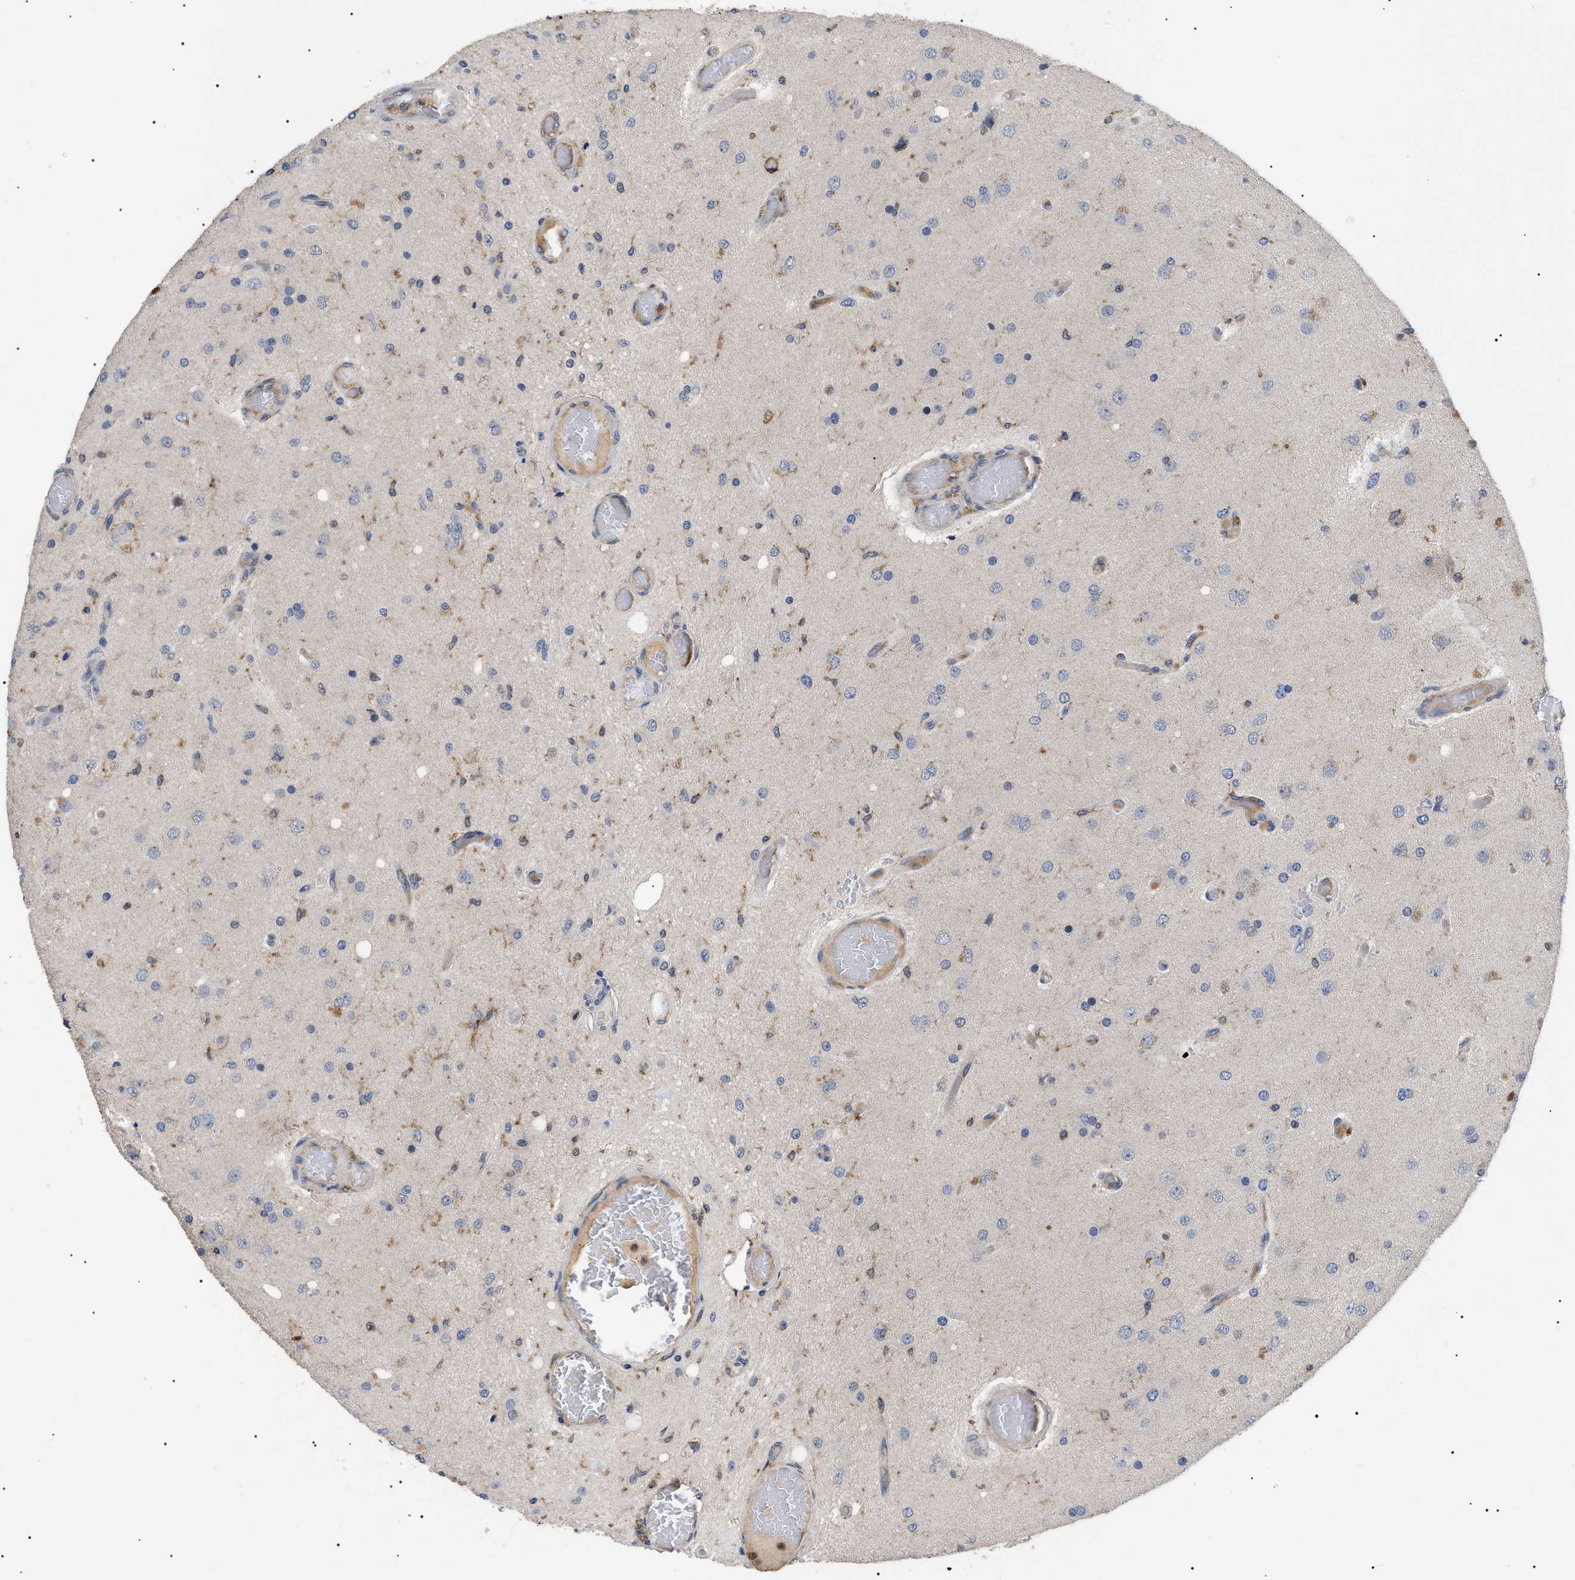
{"staining": {"intensity": "negative", "quantity": "none", "location": "none"}, "tissue": "glioma", "cell_type": "Tumor cells", "image_type": "cancer", "snomed": [{"axis": "morphology", "description": "Normal tissue, NOS"}, {"axis": "morphology", "description": "Glioma, malignant, High grade"}, {"axis": "topography", "description": "Cerebral cortex"}], "caption": "This is a histopathology image of immunohistochemistry (IHC) staining of malignant glioma (high-grade), which shows no expression in tumor cells.", "gene": "CD300A", "patient": {"sex": "male", "age": 77}}